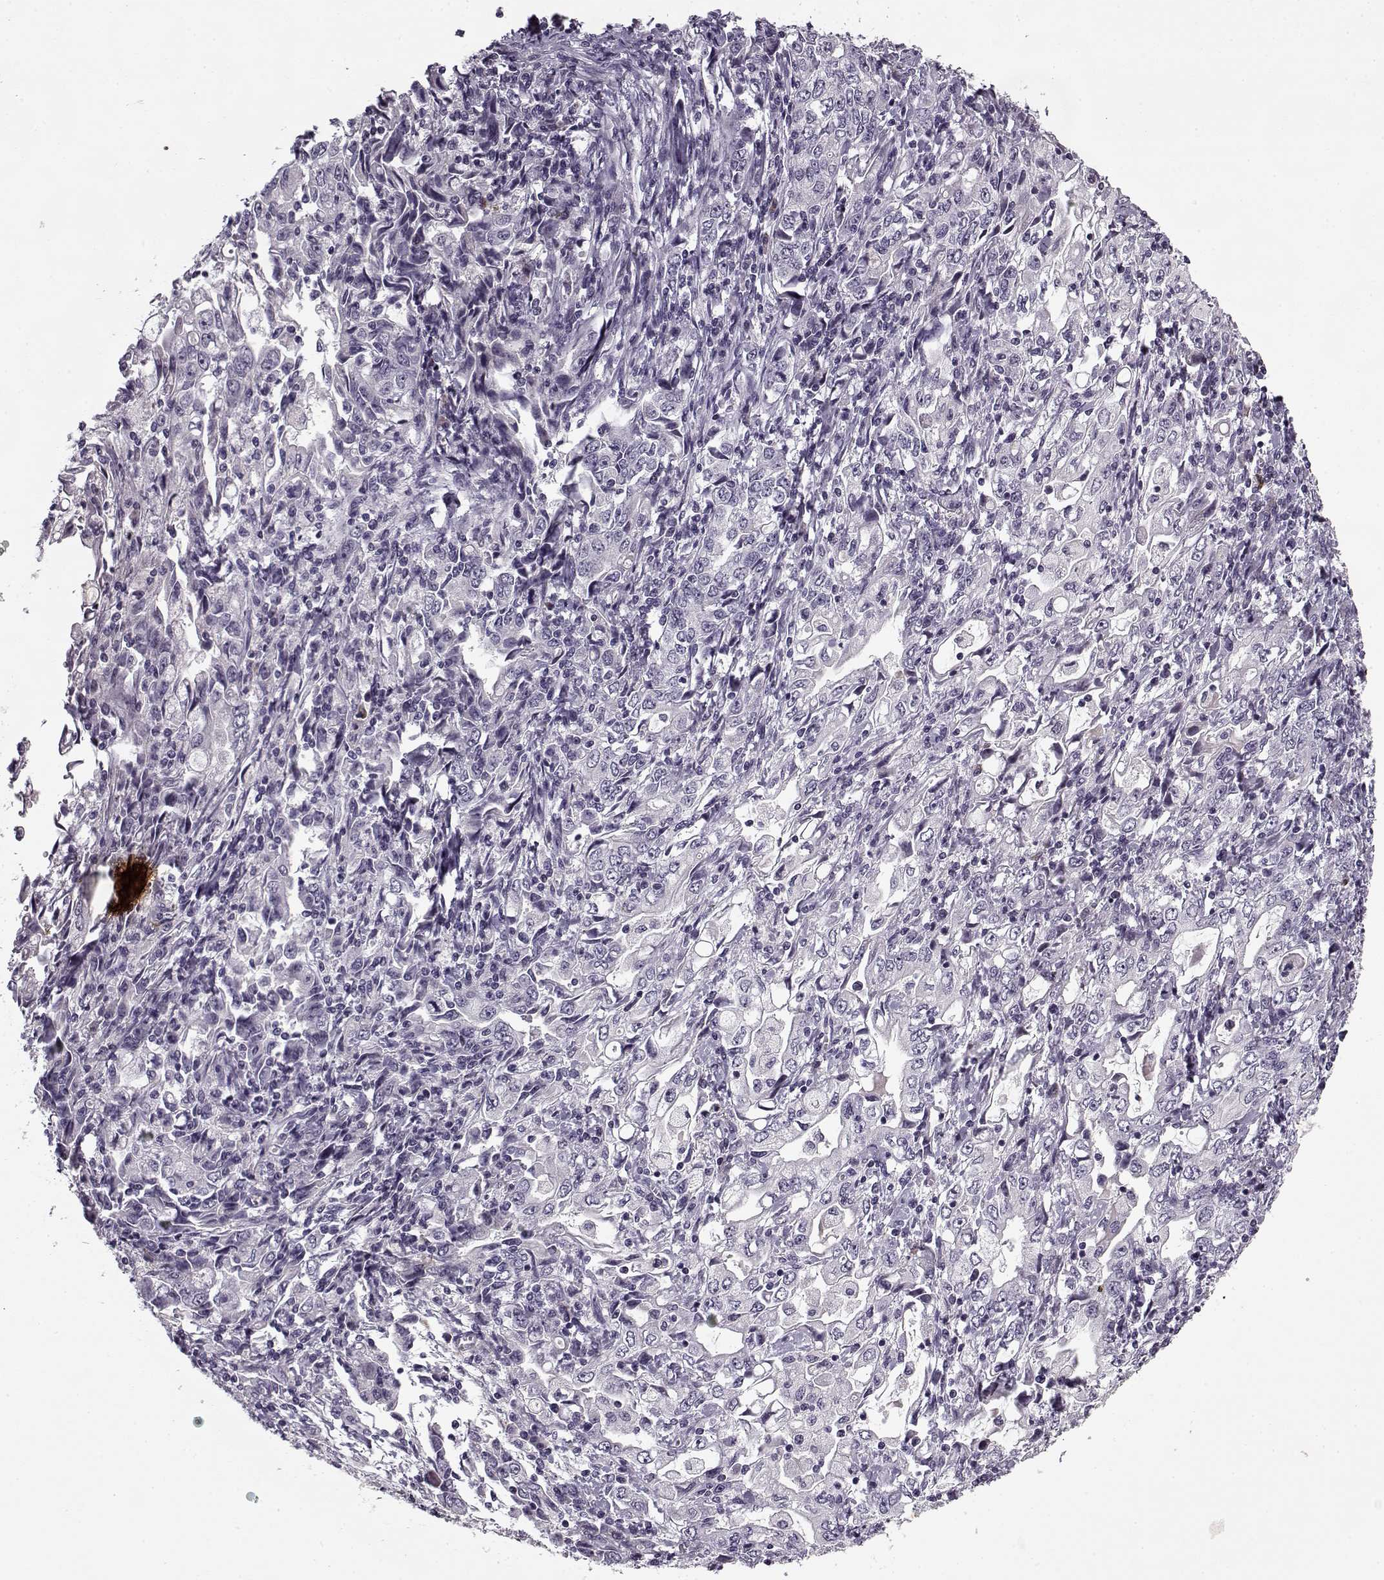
{"staining": {"intensity": "negative", "quantity": "none", "location": "none"}, "tissue": "stomach cancer", "cell_type": "Tumor cells", "image_type": "cancer", "snomed": [{"axis": "morphology", "description": "Adenocarcinoma, NOS"}, {"axis": "topography", "description": "Stomach, lower"}], "caption": "IHC of human stomach cancer (adenocarcinoma) demonstrates no expression in tumor cells.", "gene": "KRT9", "patient": {"sex": "female", "age": 72}}